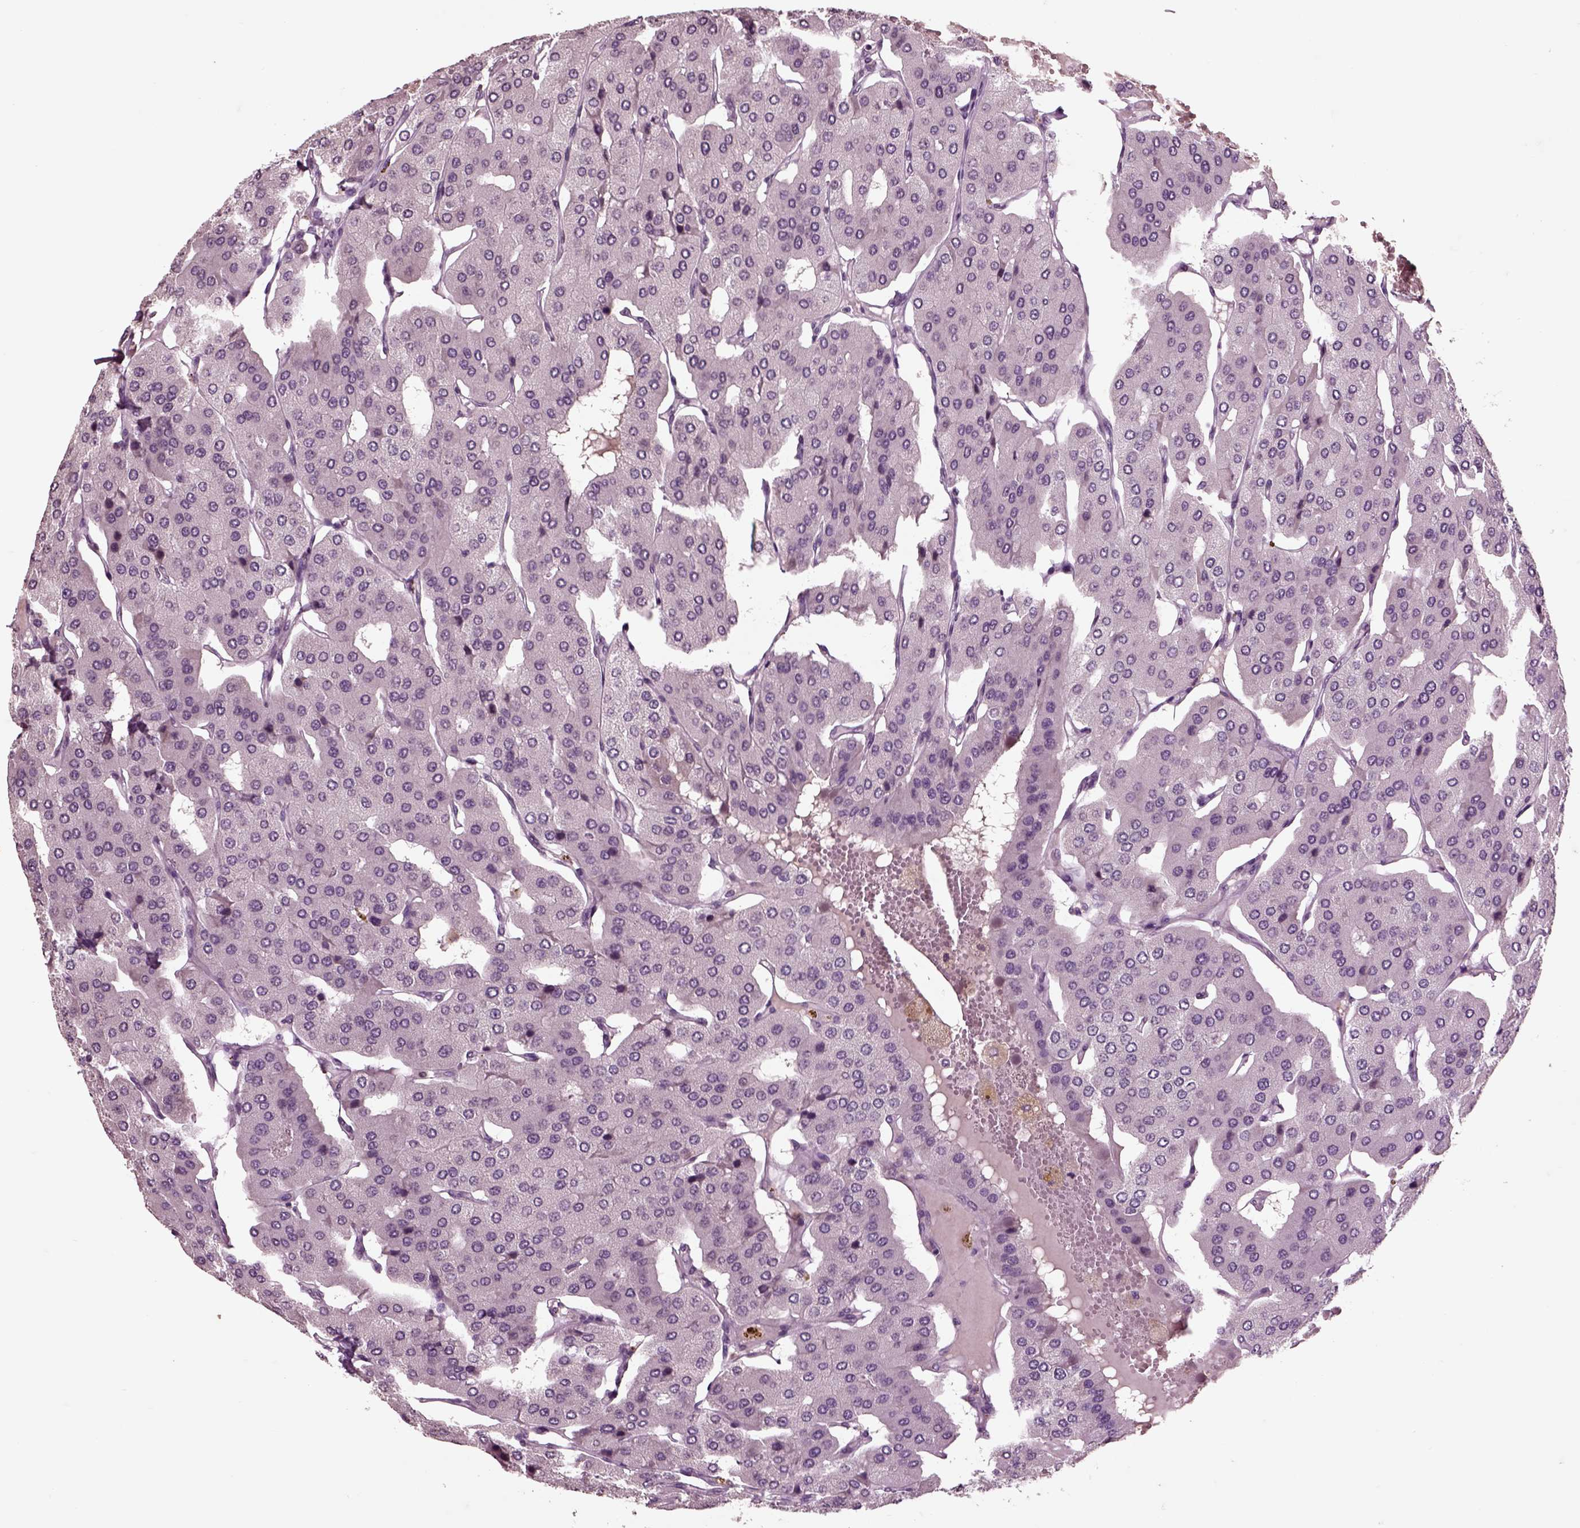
{"staining": {"intensity": "negative", "quantity": "none", "location": "none"}, "tissue": "parathyroid gland", "cell_type": "Glandular cells", "image_type": "normal", "snomed": [{"axis": "morphology", "description": "Normal tissue, NOS"}, {"axis": "morphology", "description": "Adenoma, NOS"}, {"axis": "topography", "description": "Parathyroid gland"}], "caption": "A micrograph of human parathyroid gland is negative for staining in glandular cells. Brightfield microscopy of immunohistochemistry stained with DAB (brown) and hematoxylin (blue), captured at high magnification.", "gene": "CHGB", "patient": {"sex": "female", "age": 86}}